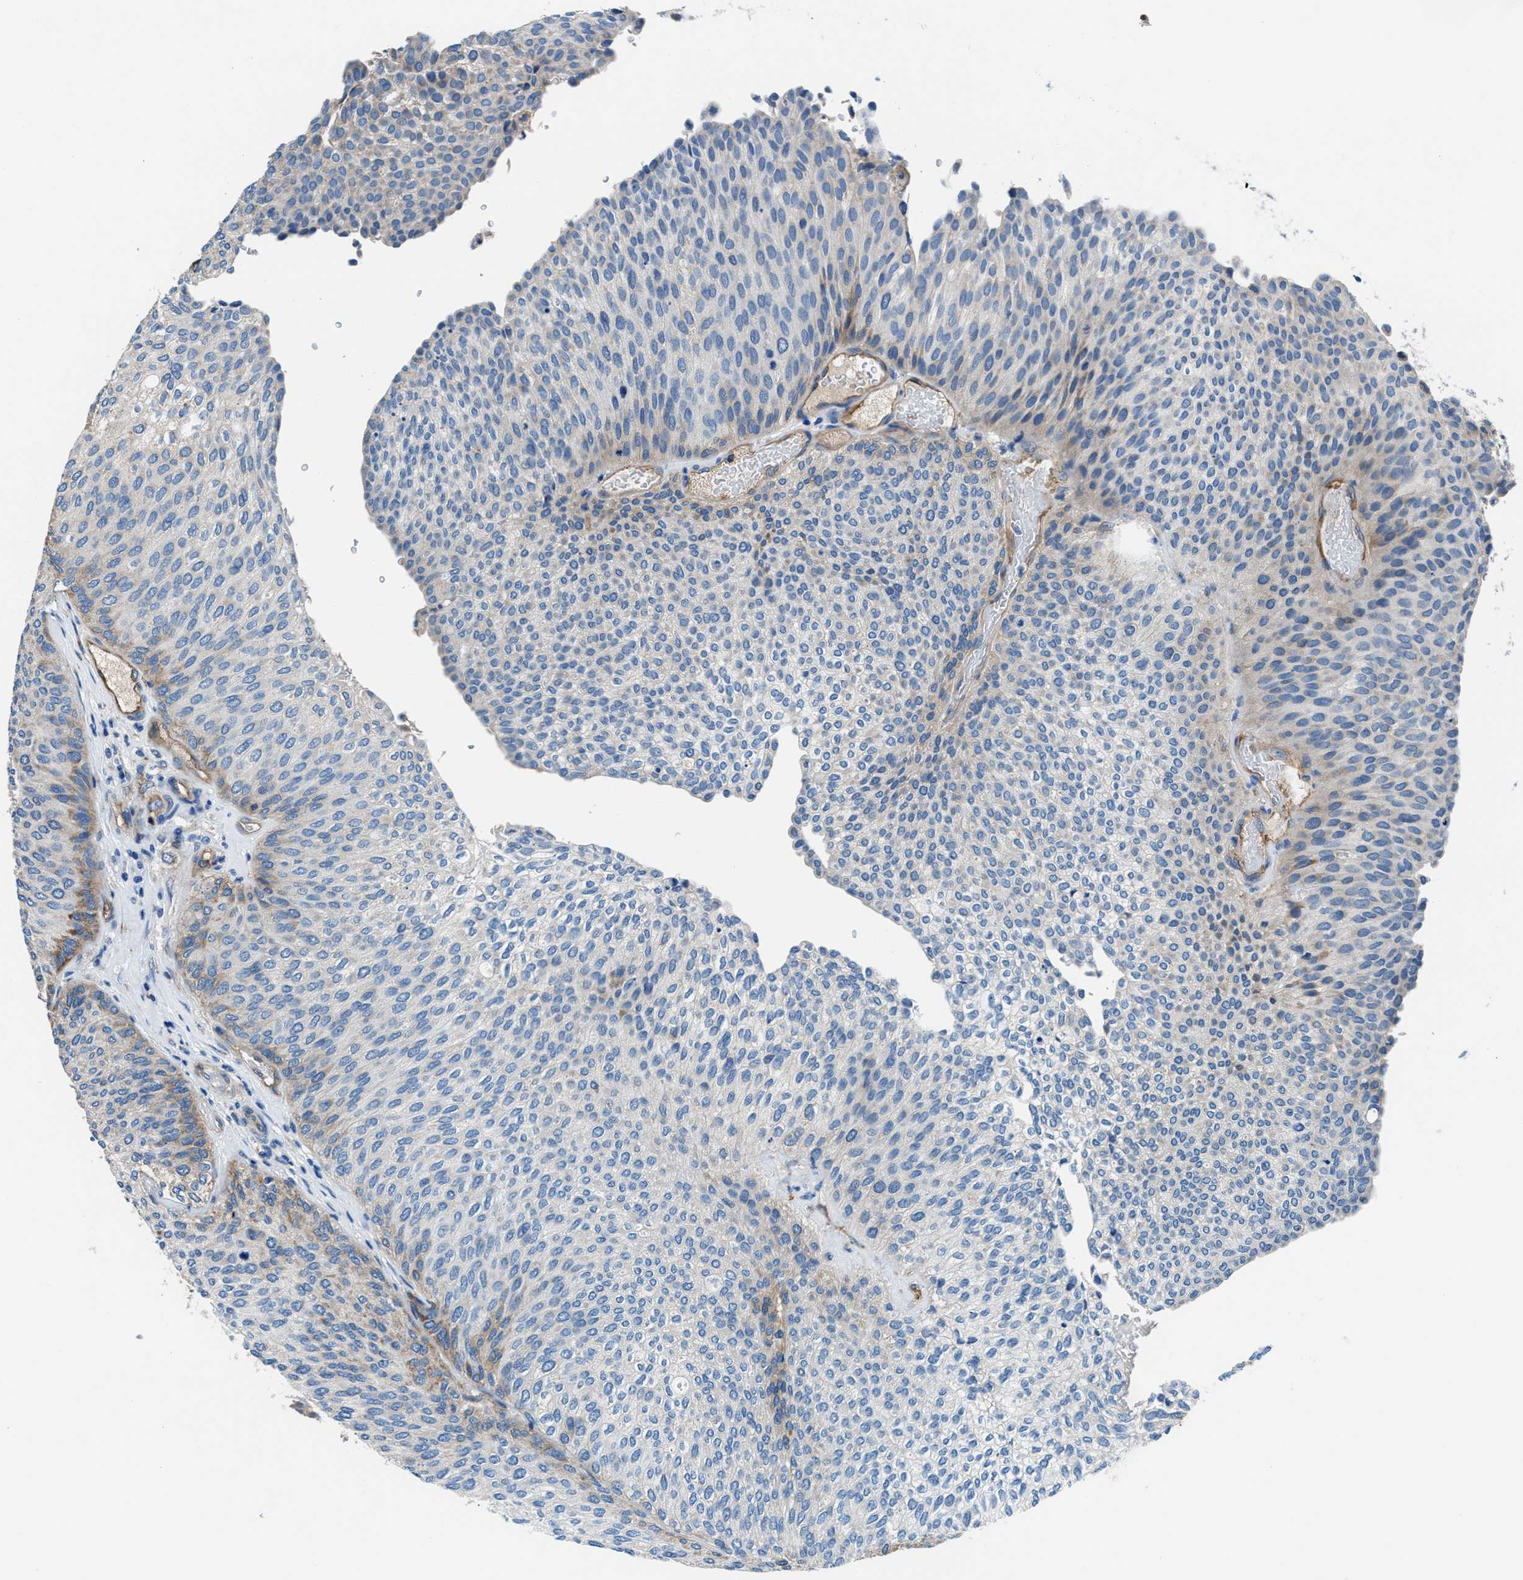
{"staining": {"intensity": "weak", "quantity": "<25%", "location": "cytoplasmic/membranous"}, "tissue": "urothelial cancer", "cell_type": "Tumor cells", "image_type": "cancer", "snomed": [{"axis": "morphology", "description": "Urothelial carcinoma, Low grade"}, {"axis": "topography", "description": "Urinary bladder"}], "caption": "Photomicrograph shows no significant protein expression in tumor cells of low-grade urothelial carcinoma.", "gene": "PRTFDC1", "patient": {"sex": "female", "age": 79}}